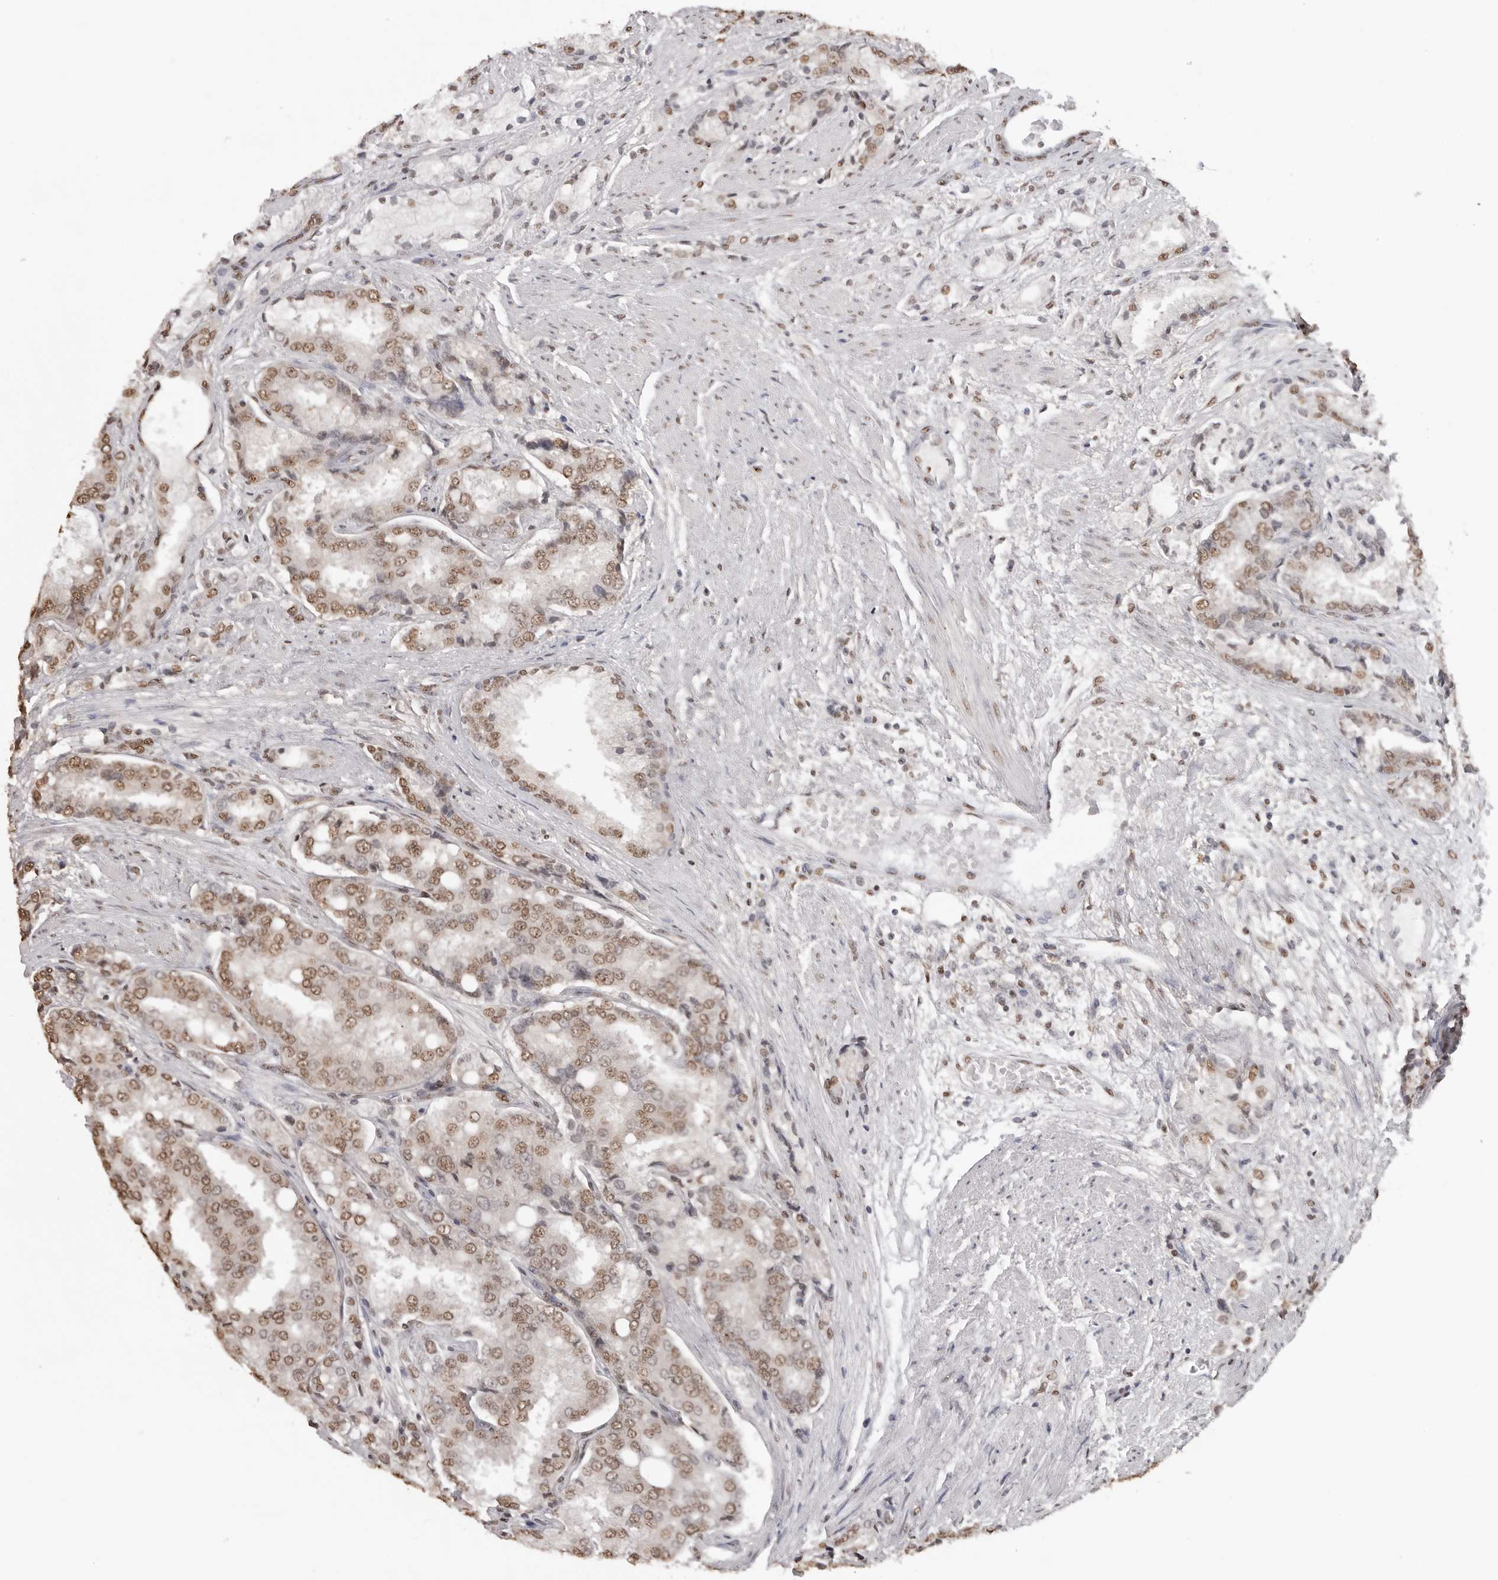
{"staining": {"intensity": "moderate", "quantity": ">75%", "location": "nuclear"}, "tissue": "prostate cancer", "cell_type": "Tumor cells", "image_type": "cancer", "snomed": [{"axis": "morphology", "description": "Adenocarcinoma, High grade"}, {"axis": "topography", "description": "Prostate"}], "caption": "High-power microscopy captured an immunohistochemistry micrograph of prostate cancer (adenocarcinoma (high-grade)), revealing moderate nuclear staining in approximately >75% of tumor cells.", "gene": "OLIG3", "patient": {"sex": "male", "age": 50}}